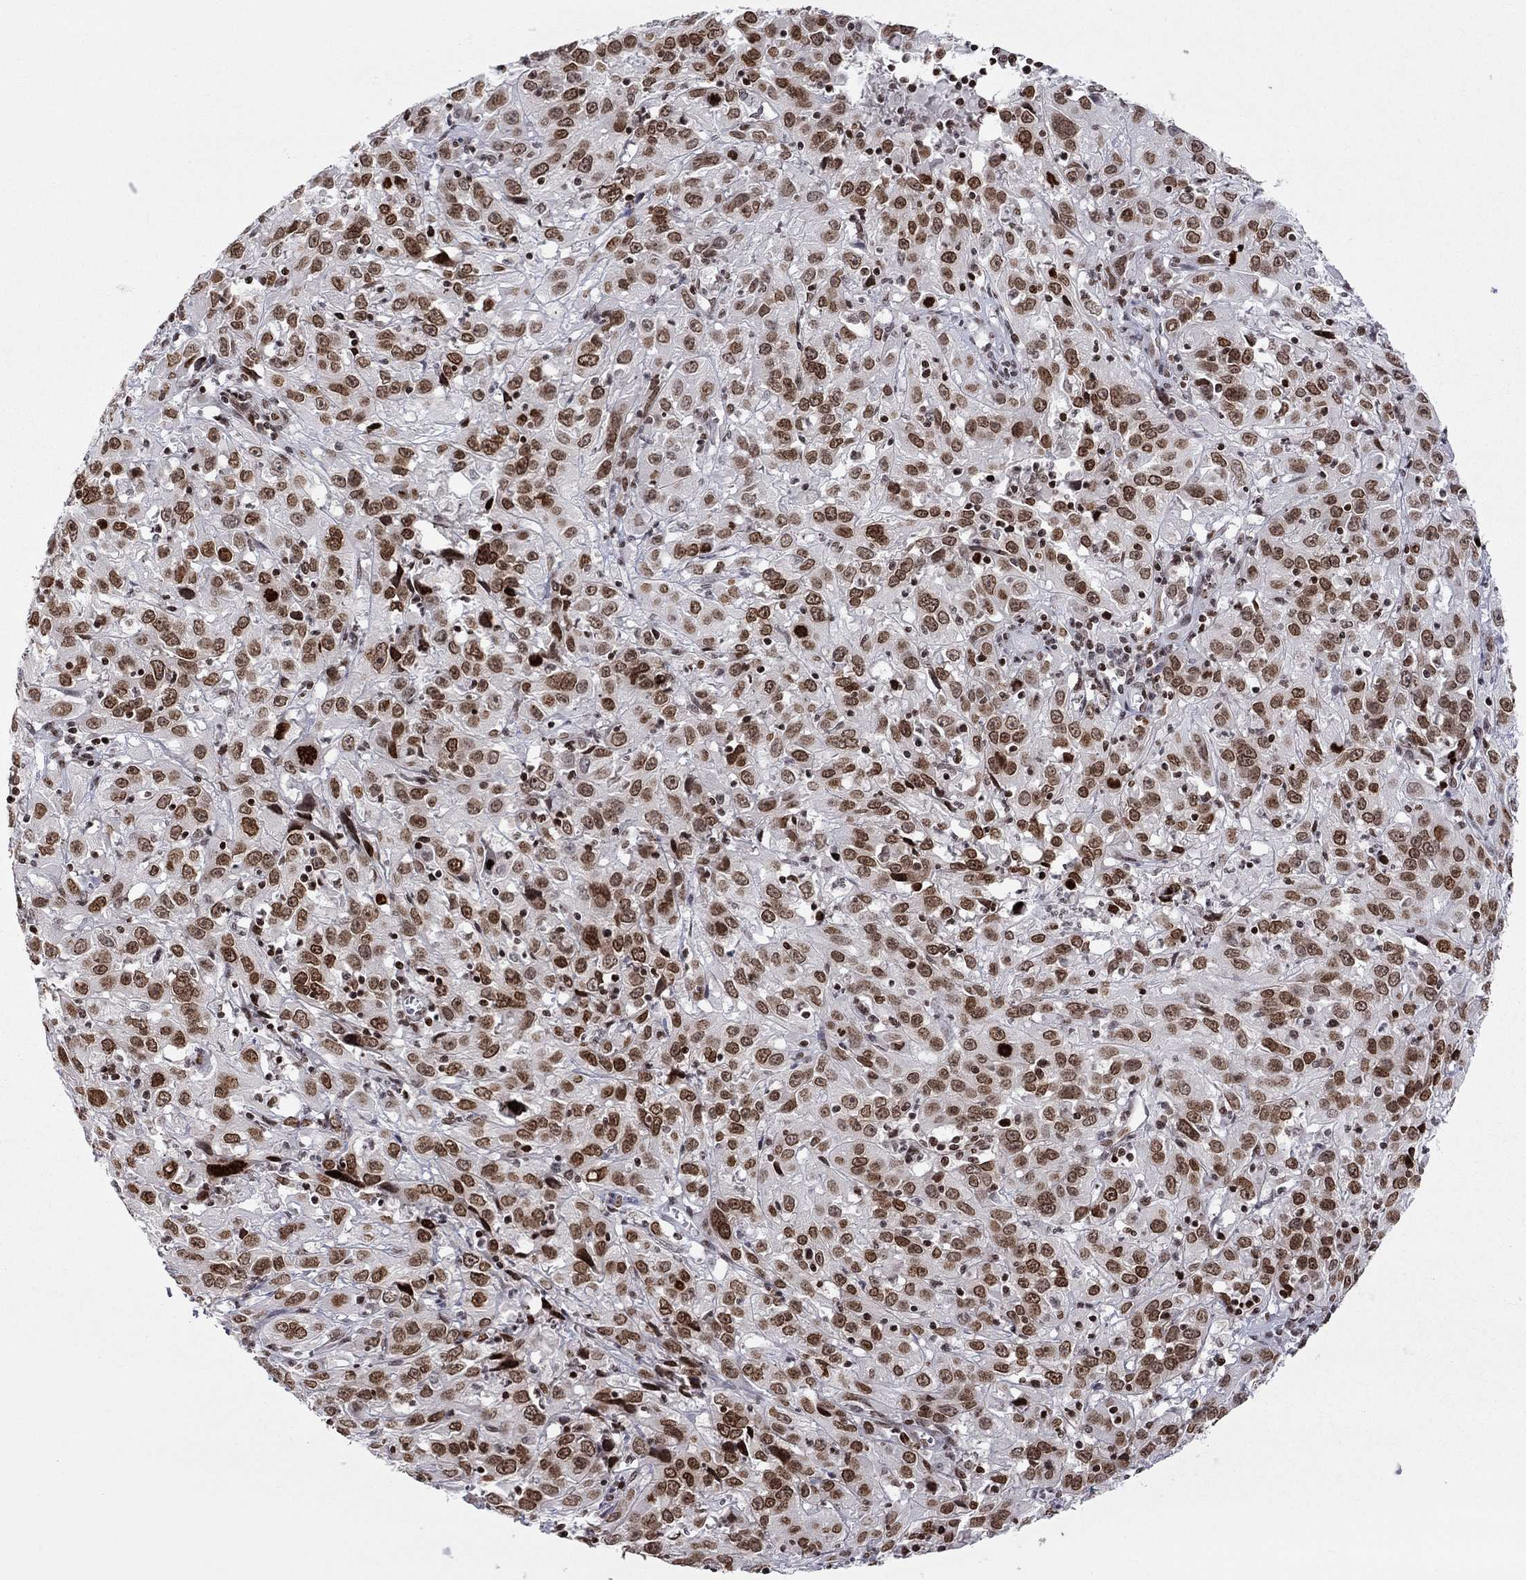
{"staining": {"intensity": "moderate", "quantity": ">75%", "location": "nuclear"}, "tissue": "cervical cancer", "cell_type": "Tumor cells", "image_type": "cancer", "snomed": [{"axis": "morphology", "description": "Squamous cell carcinoma, NOS"}, {"axis": "topography", "description": "Cervix"}], "caption": "Immunohistochemical staining of cervical cancer demonstrates medium levels of moderate nuclear staining in approximately >75% of tumor cells. (Stains: DAB (3,3'-diaminobenzidine) in brown, nuclei in blue, Microscopy: brightfield microscopy at high magnification).", "gene": "H2AX", "patient": {"sex": "female", "age": 32}}